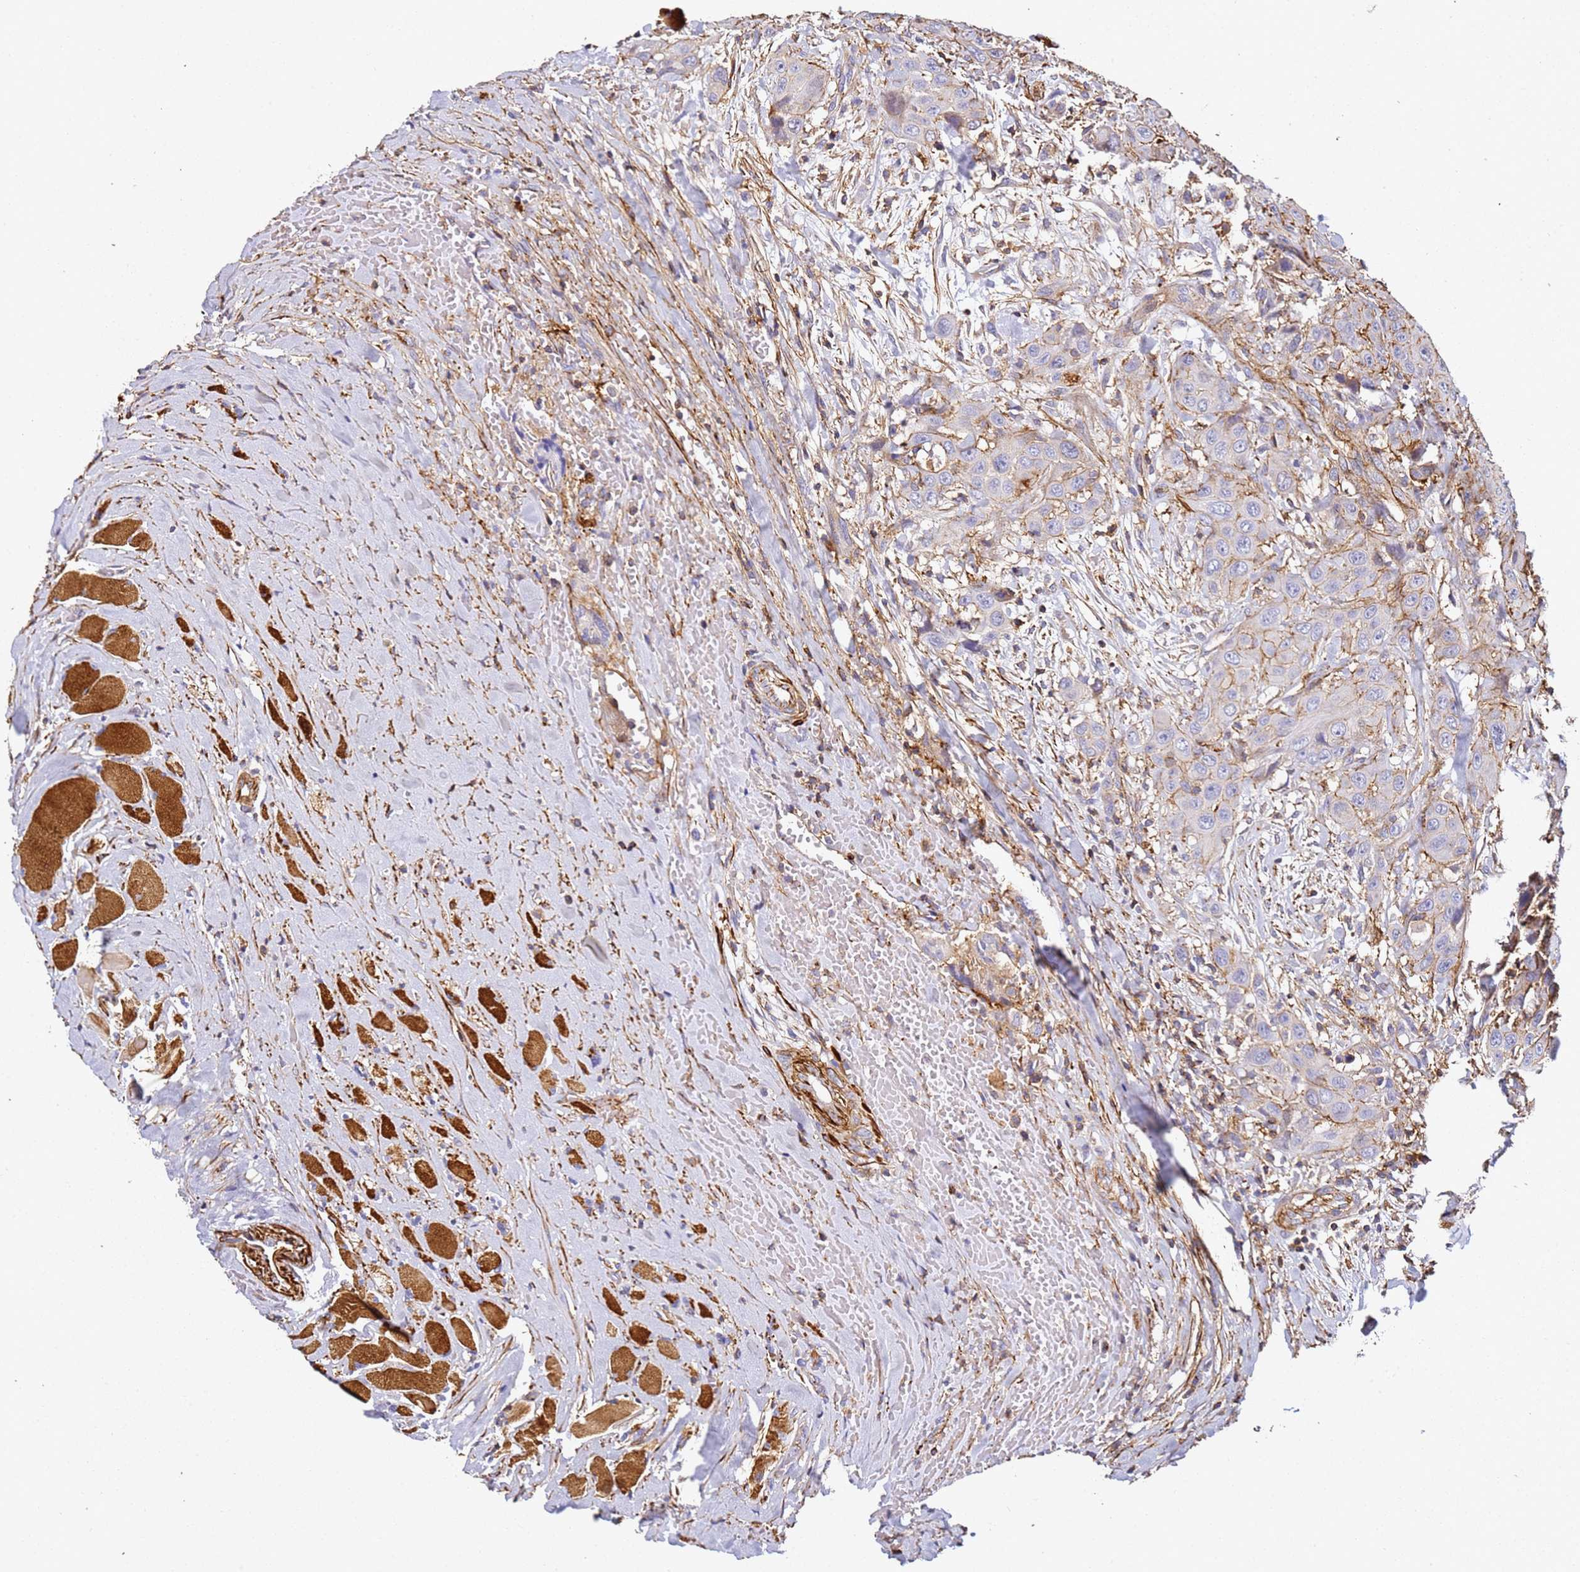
{"staining": {"intensity": "weak", "quantity": "<25%", "location": "cytoplasmic/membranous"}, "tissue": "head and neck cancer", "cell_type": "Tumor cells", "image_type": "cancer", "snomed": [{"axis": "morphology", "description": "Squamous cell carcinoma, NOS"}, {"axis": "topography", "description": "Head-Neck"}], "caption": "Immunohistochemistry (IHC) histopathology image of neoplastic tissue: head and neck squamous cell carcinoma stained with DAB (3,3'-diaminobenzidine) demonstrates no significant protein staining in tumor cells. The staining was performed using DAB to visualize the protein expression in brown, while the nuclei were stained in blue with hematoxylin (Magnification: 20x).", "gene": "ZNF671", "patient": {"sex": "male", "age": 81}}